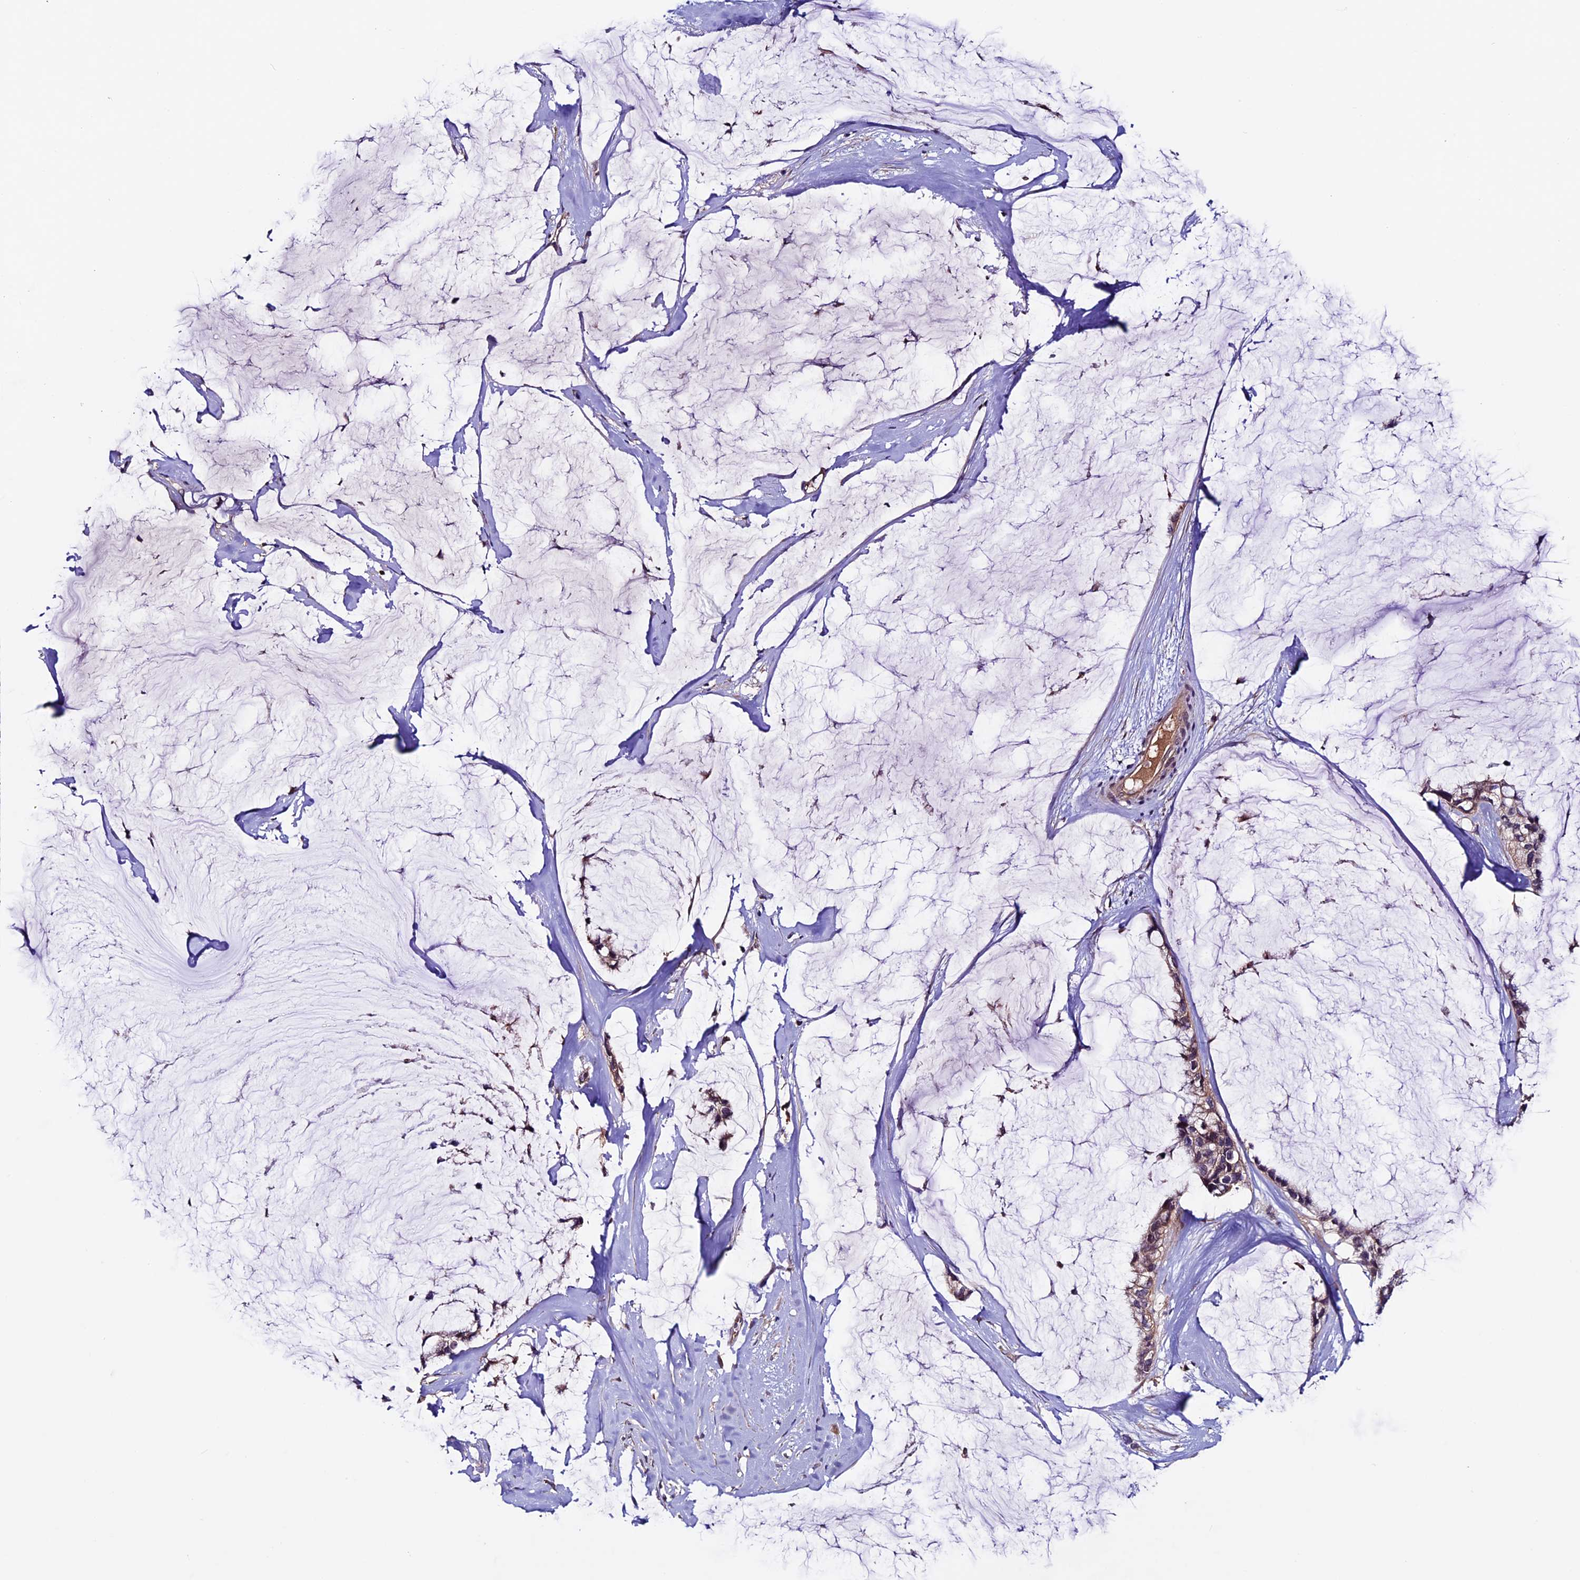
{"staining": {"intensity": "weak", "quantity": "25%-75%", "location": "cytoplasmic/membranous"}, "tissue": "ovarian cancer", "cell_type": "Tumor cells", "image_type": "cancer", "snomed": [{"axis": "morphology", "description": "Cystadenocarcinoma, mucinous, NOS"}, {"axis": "topography", "description": "Ovary"}], "caption": "Mucinous cystadenocarcinoma (ovarian) tissue reveals weak cytoplasmic/membranous expression in about 25%-75% of tumor cells, visualized by immunohistochemistry.", "gene": "ZNF598", "patient": {"sex": "female", "age": 39}}